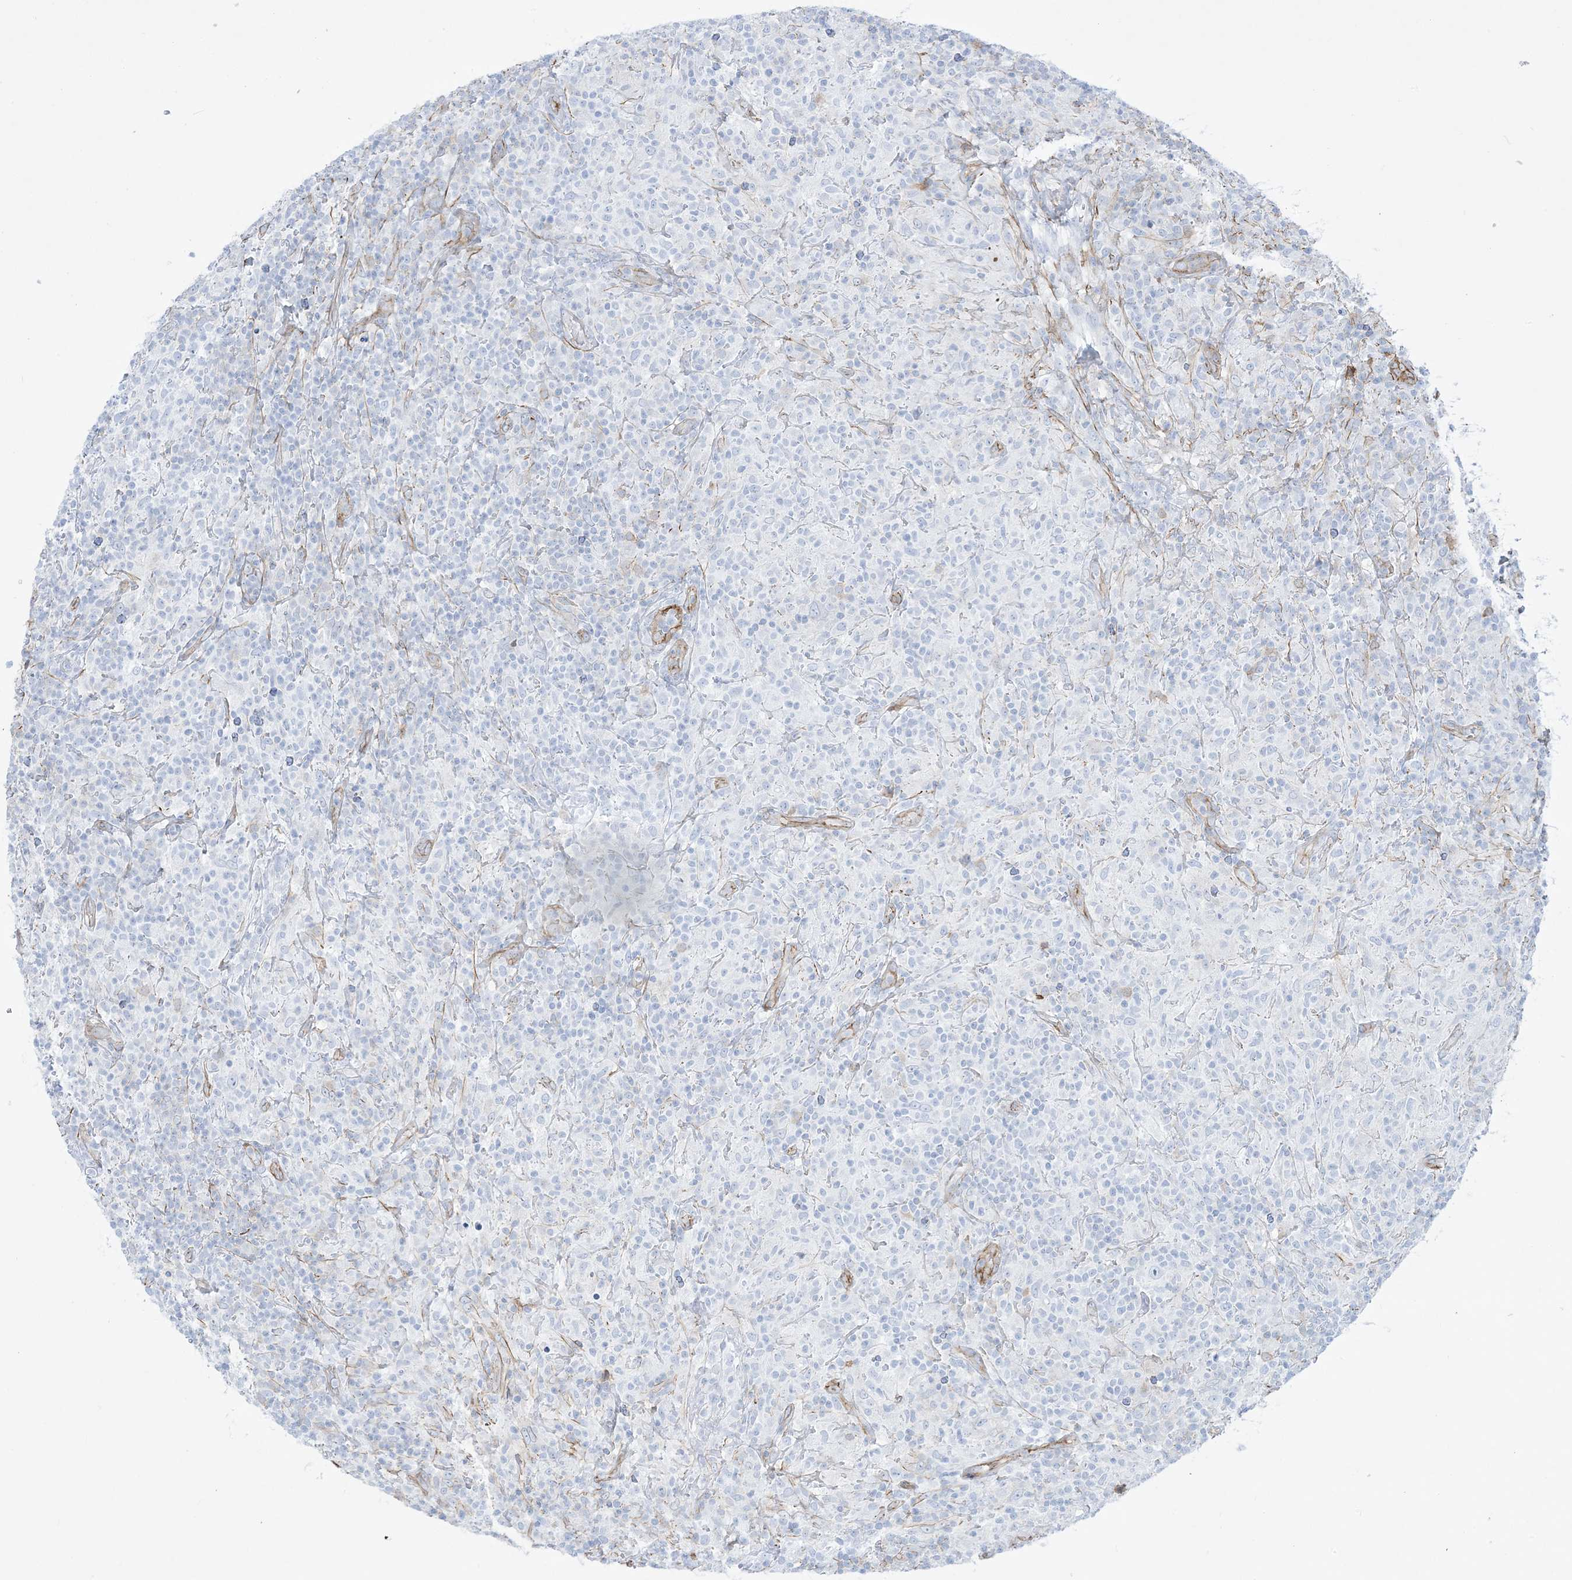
{"staining": {"intensity": "negative", "quantity": "none", "location": "none"}, "tissue": "lymphoma", "cell_type": "Tumor cells", "image_type": "cancer", "snomed": [{"axis": "morphology", "description": "Hodgkin's disease, NOS"}, {"axis": "topography", "description": "Lymph node"}], "caption": "High power microscopy micrograph of an immunohistochemistry image of lymphoma, revealing no significant positivity in tumor cells.", "gene": "B3GNT7", "patient": {"sex": "male", "age": 70}}